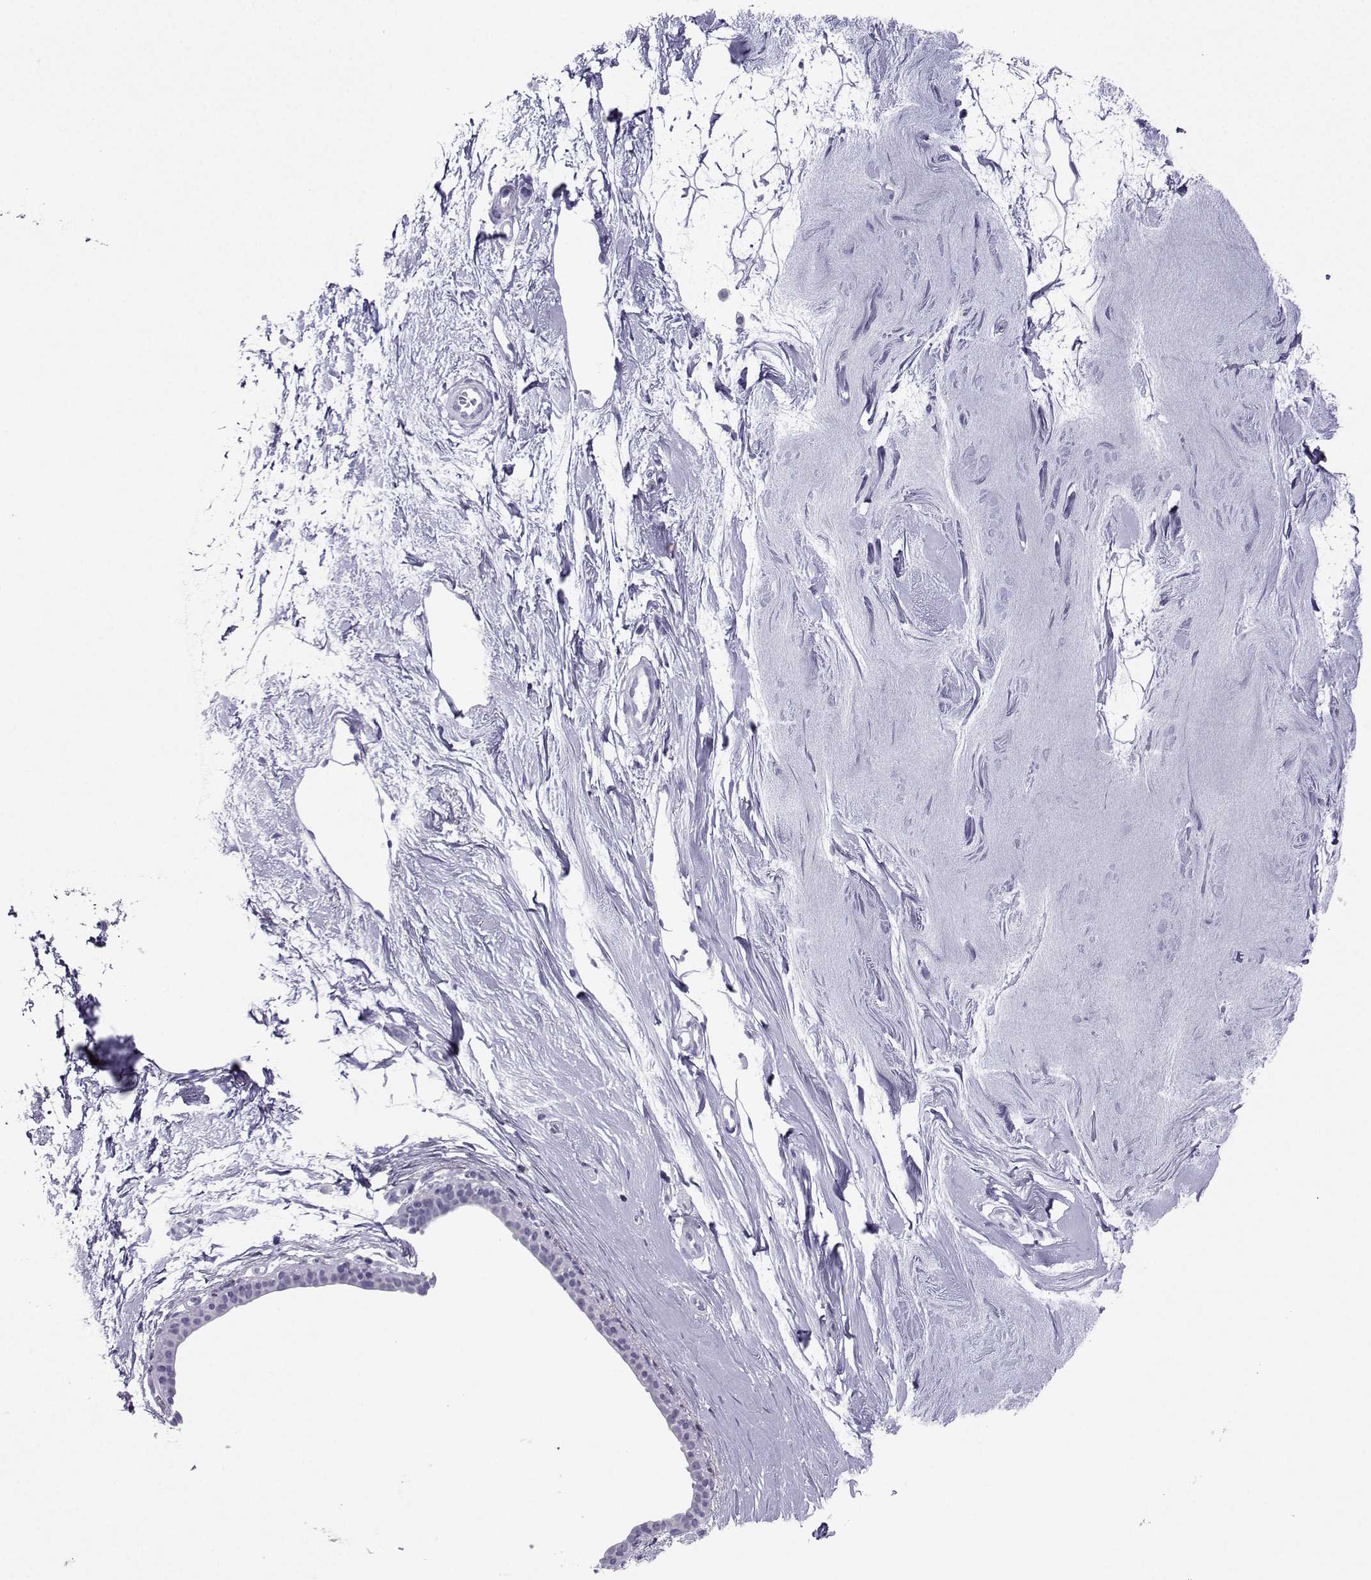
{"staining": {"intensity": "negative", "quantity": "none", "location": "none"}, "tissue": "breast", "cell_type": "Adipocytes", "image_type": "normal", "snomed": [{"axis": "morphology", "description": "Normal tissue, NOS"}, {"axis": "topography", "description": "Breast"}], "caption": "This is an IHC photomicrograph of benign human breast. There is no staining in adipocytes.", "gene": "NEFL", "patient": {"sex": "female", "age": 49}}